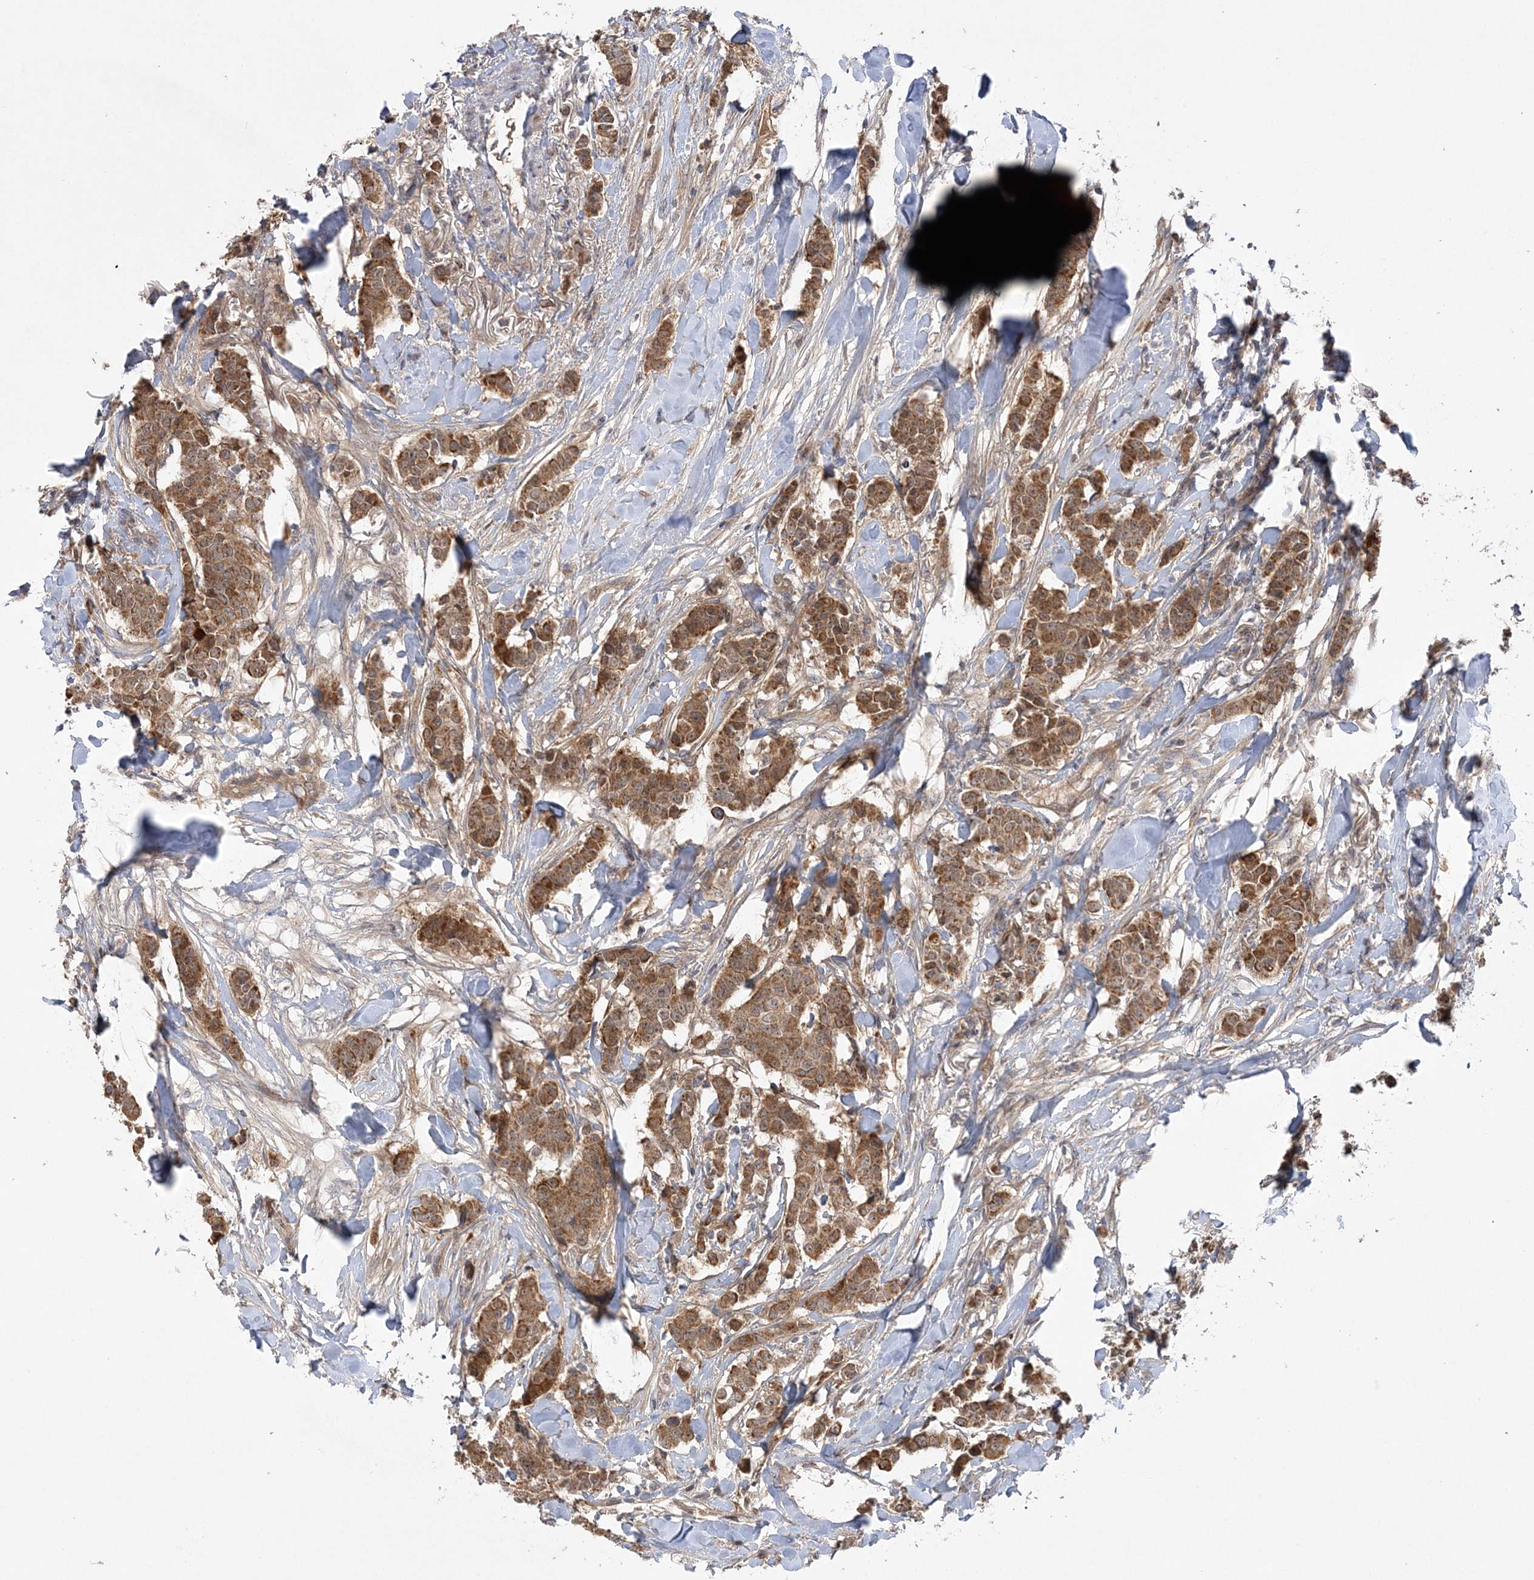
{"staining": {"intensity": "strong", "quantity": ">75%", "location": "cytoplasmic/membranous"}, "tissue": "breast cancer", "cell_type": "Tumor cells", "image_type": "cancer", "snomed": [{"axis": "morphology", "description": "Duct carcinoma"}, {"axis": "topography", "description": "Breast"}], "caption": "Immunohistochemical staining of breast cancer reveals strong cytoplasmic/membranous protein staining in approximately >75% of tumor cells. (brown staining indicates protein expression, while blue staining denotes nuclei).", "gene": "MMADHC", "patient": {"sex": "female", "age": 40}}